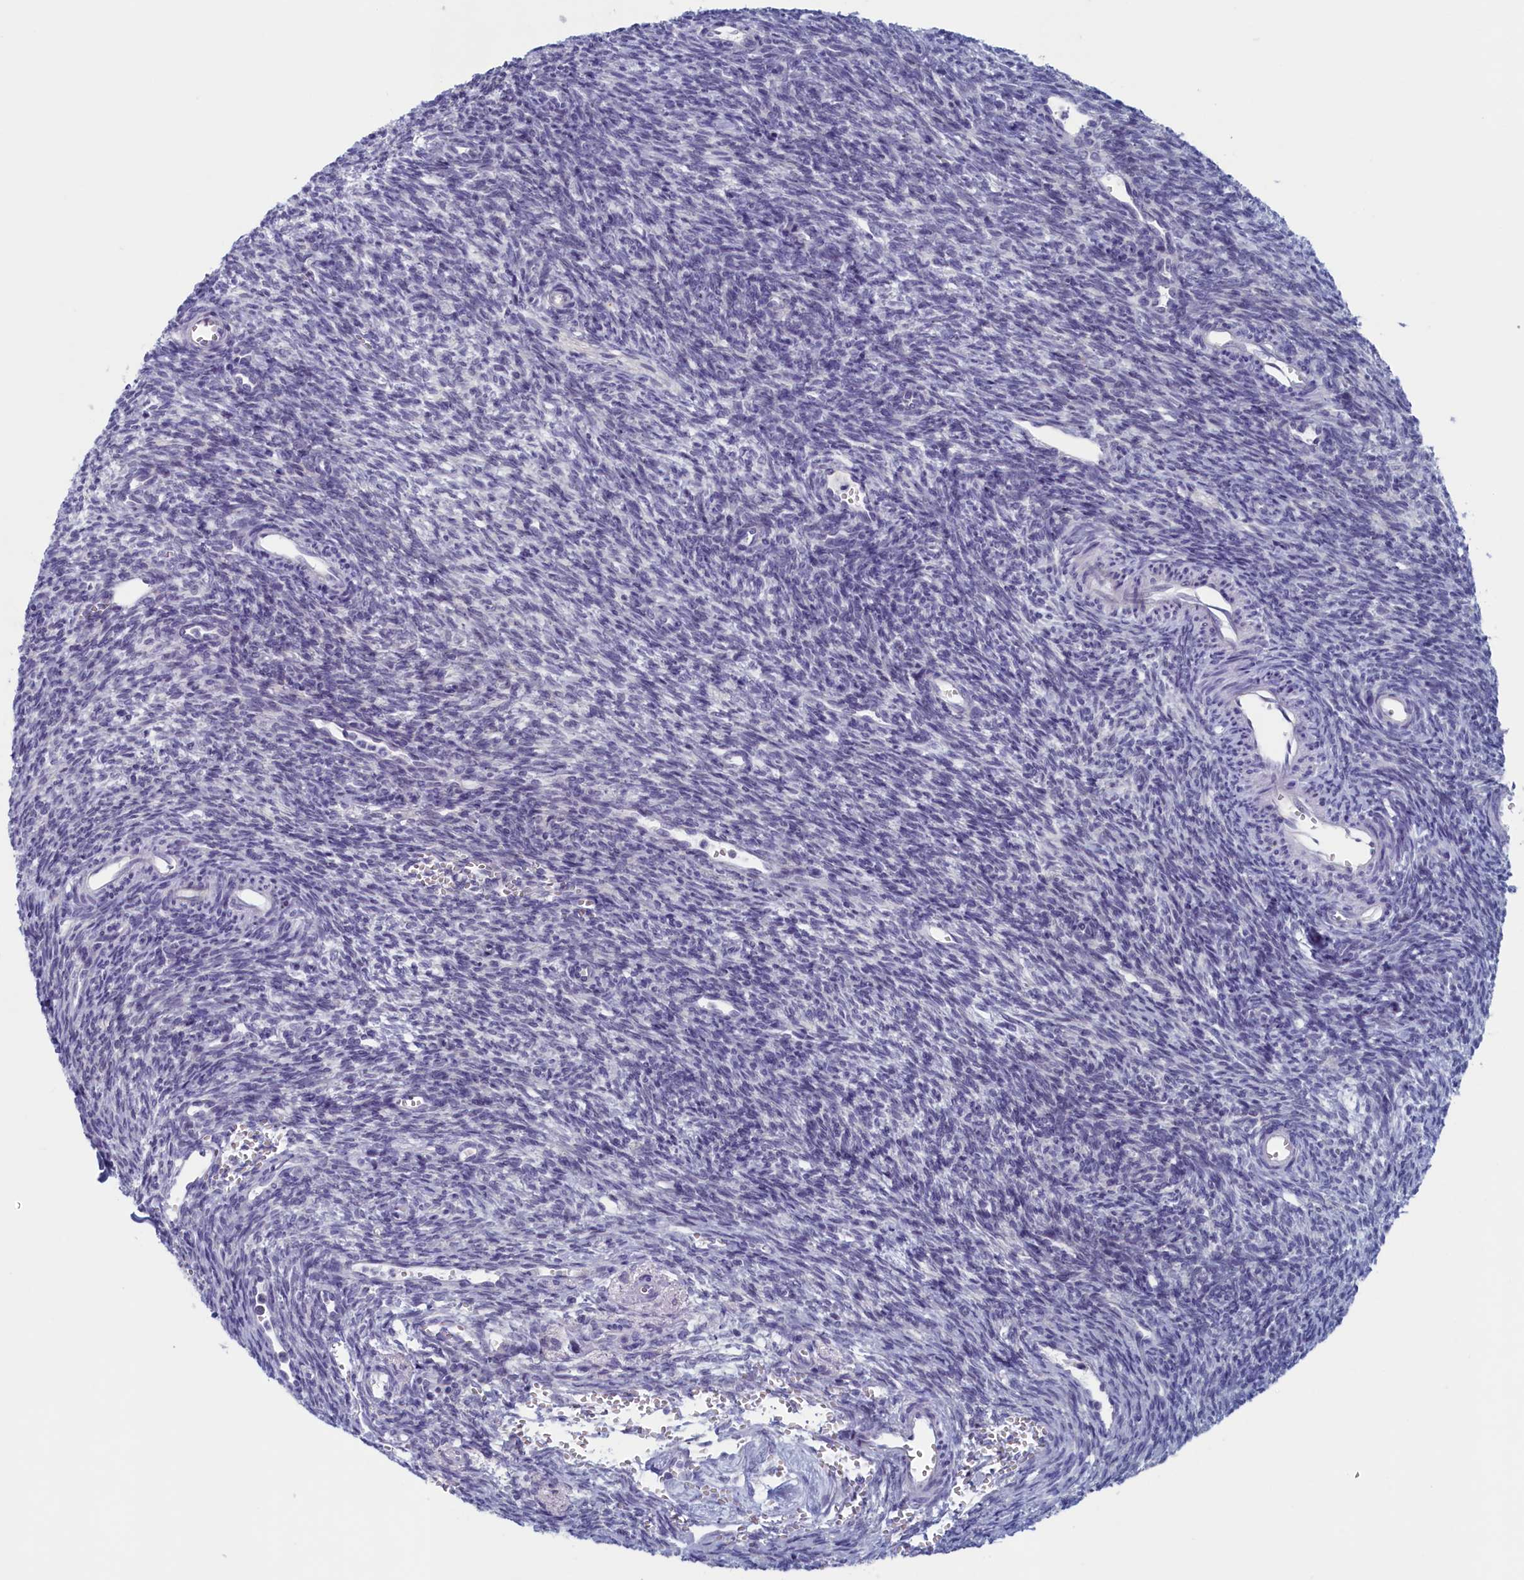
{"staining": {"intensity": "negative", "quantity": "none", "location": "none"}, "tissue": "ovary", "cell_type": "Ovarian stroma cells", "image_type": "normal", "snomed": [{"axis": "morphology", "description": "Normal tissue, NOS"}, {"axis": "topography", "description": "Ovary"}], "caption": "IHC histopathology image of benign ovary: ovary stained with DAB (3,3'-diaminobenzidine) shows no significant protein expression in ovarian stroma cells. Nuclei are stained in blue.", "gene": "WDR76", "patient": {"sex": "female", "age": 39}}